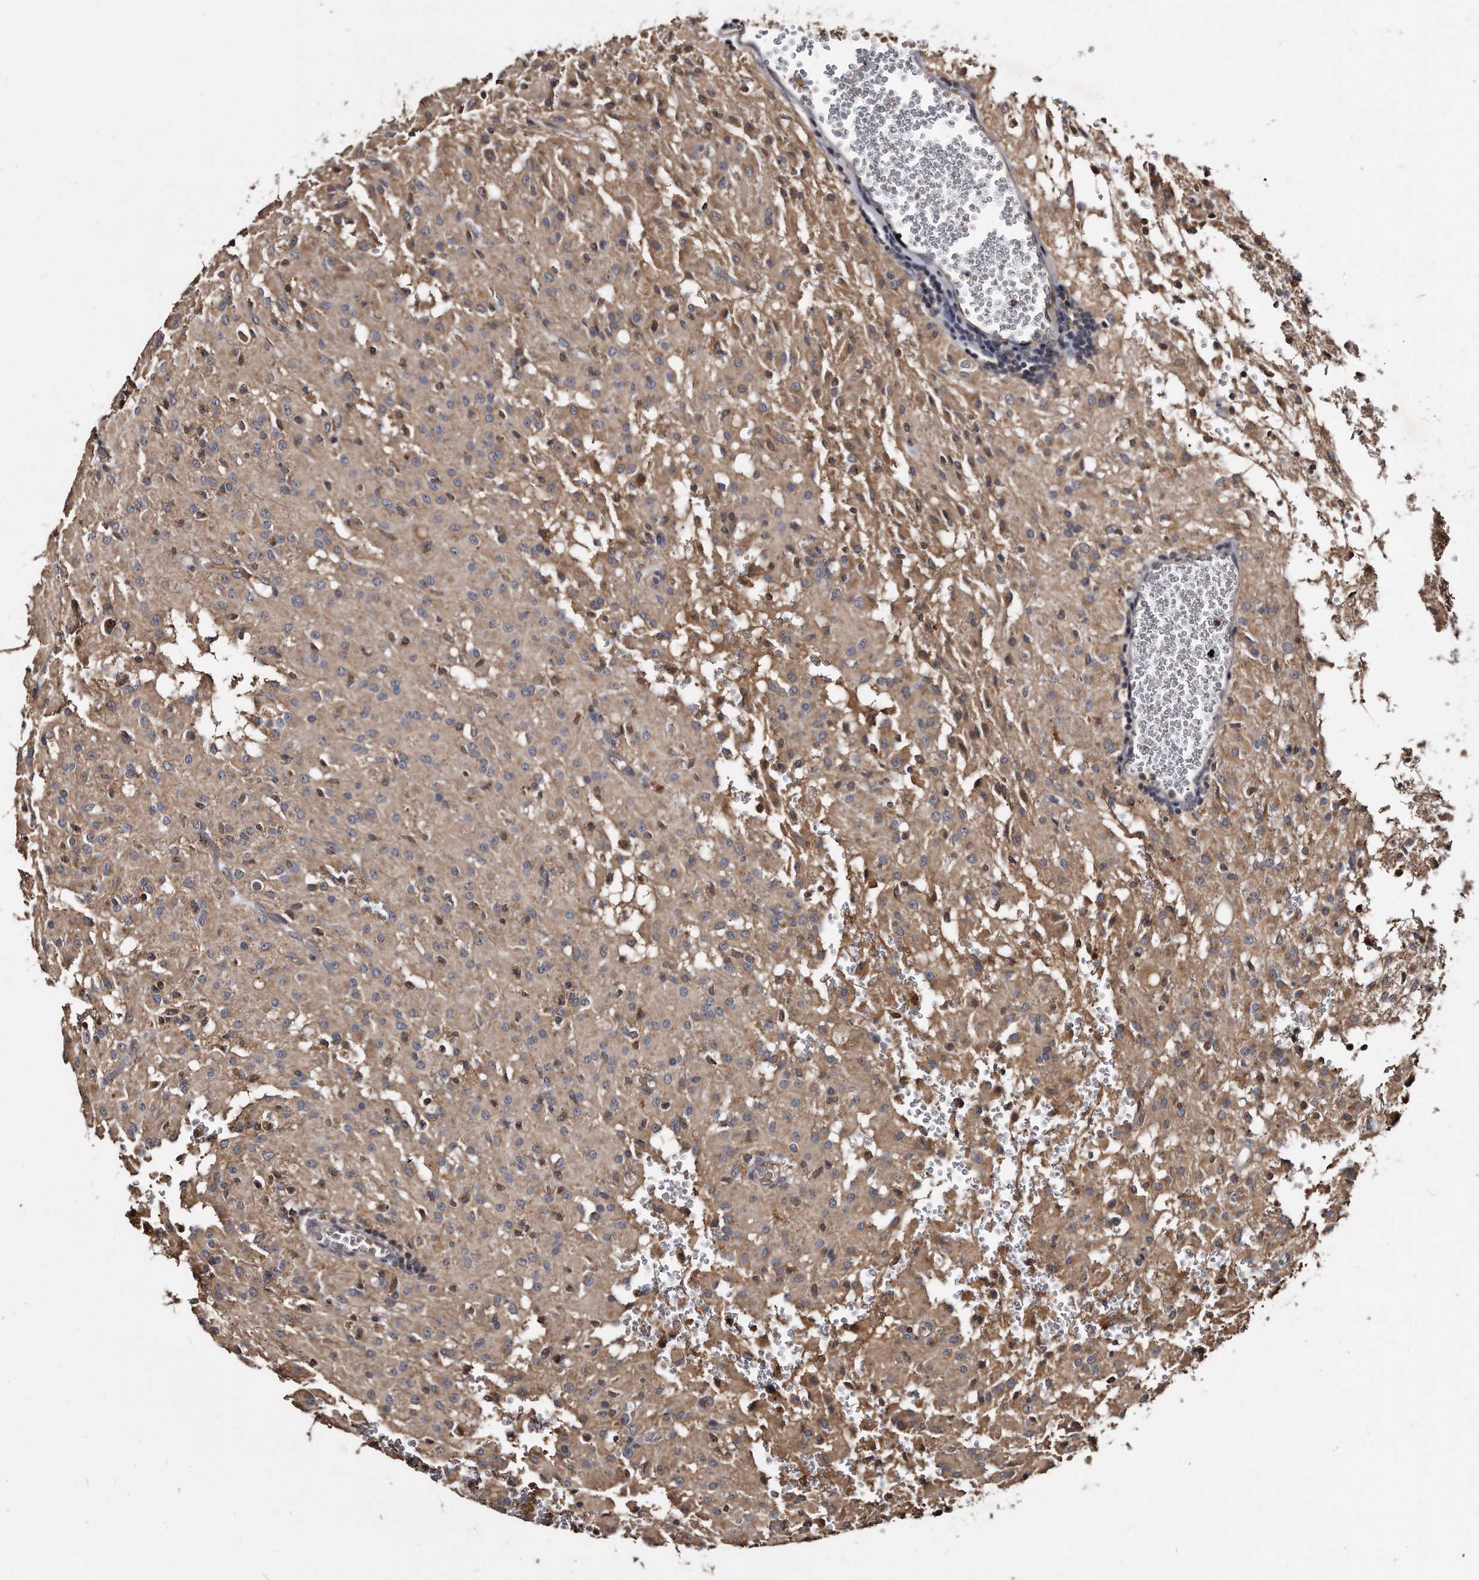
{"staining": {"intensity": "weak", "quantity": "25%-75%", "location": "cytoplasmic/membranous"}, "tissue": "glioma", "cell_type": "Tumor cells", "image_type": "cancer", "snomed": [{"axis": "morphology", "description": "Glioma, malignant, High grade"}, {"axis": "topography", "description": "Brain"}], "caption": "IHC photomicrograph of neoplastic tissue: malignant high-grade glioma stained using immunohistochemistry (IHC) shows low levels of weak protein expression localized specifically in the cytoplasmic/membranous of tumor cells, appearing as a cytoplasmic/membranous brown color.", "gene": "FAM136A", "patient": {"sex": "female", "age": 59}}